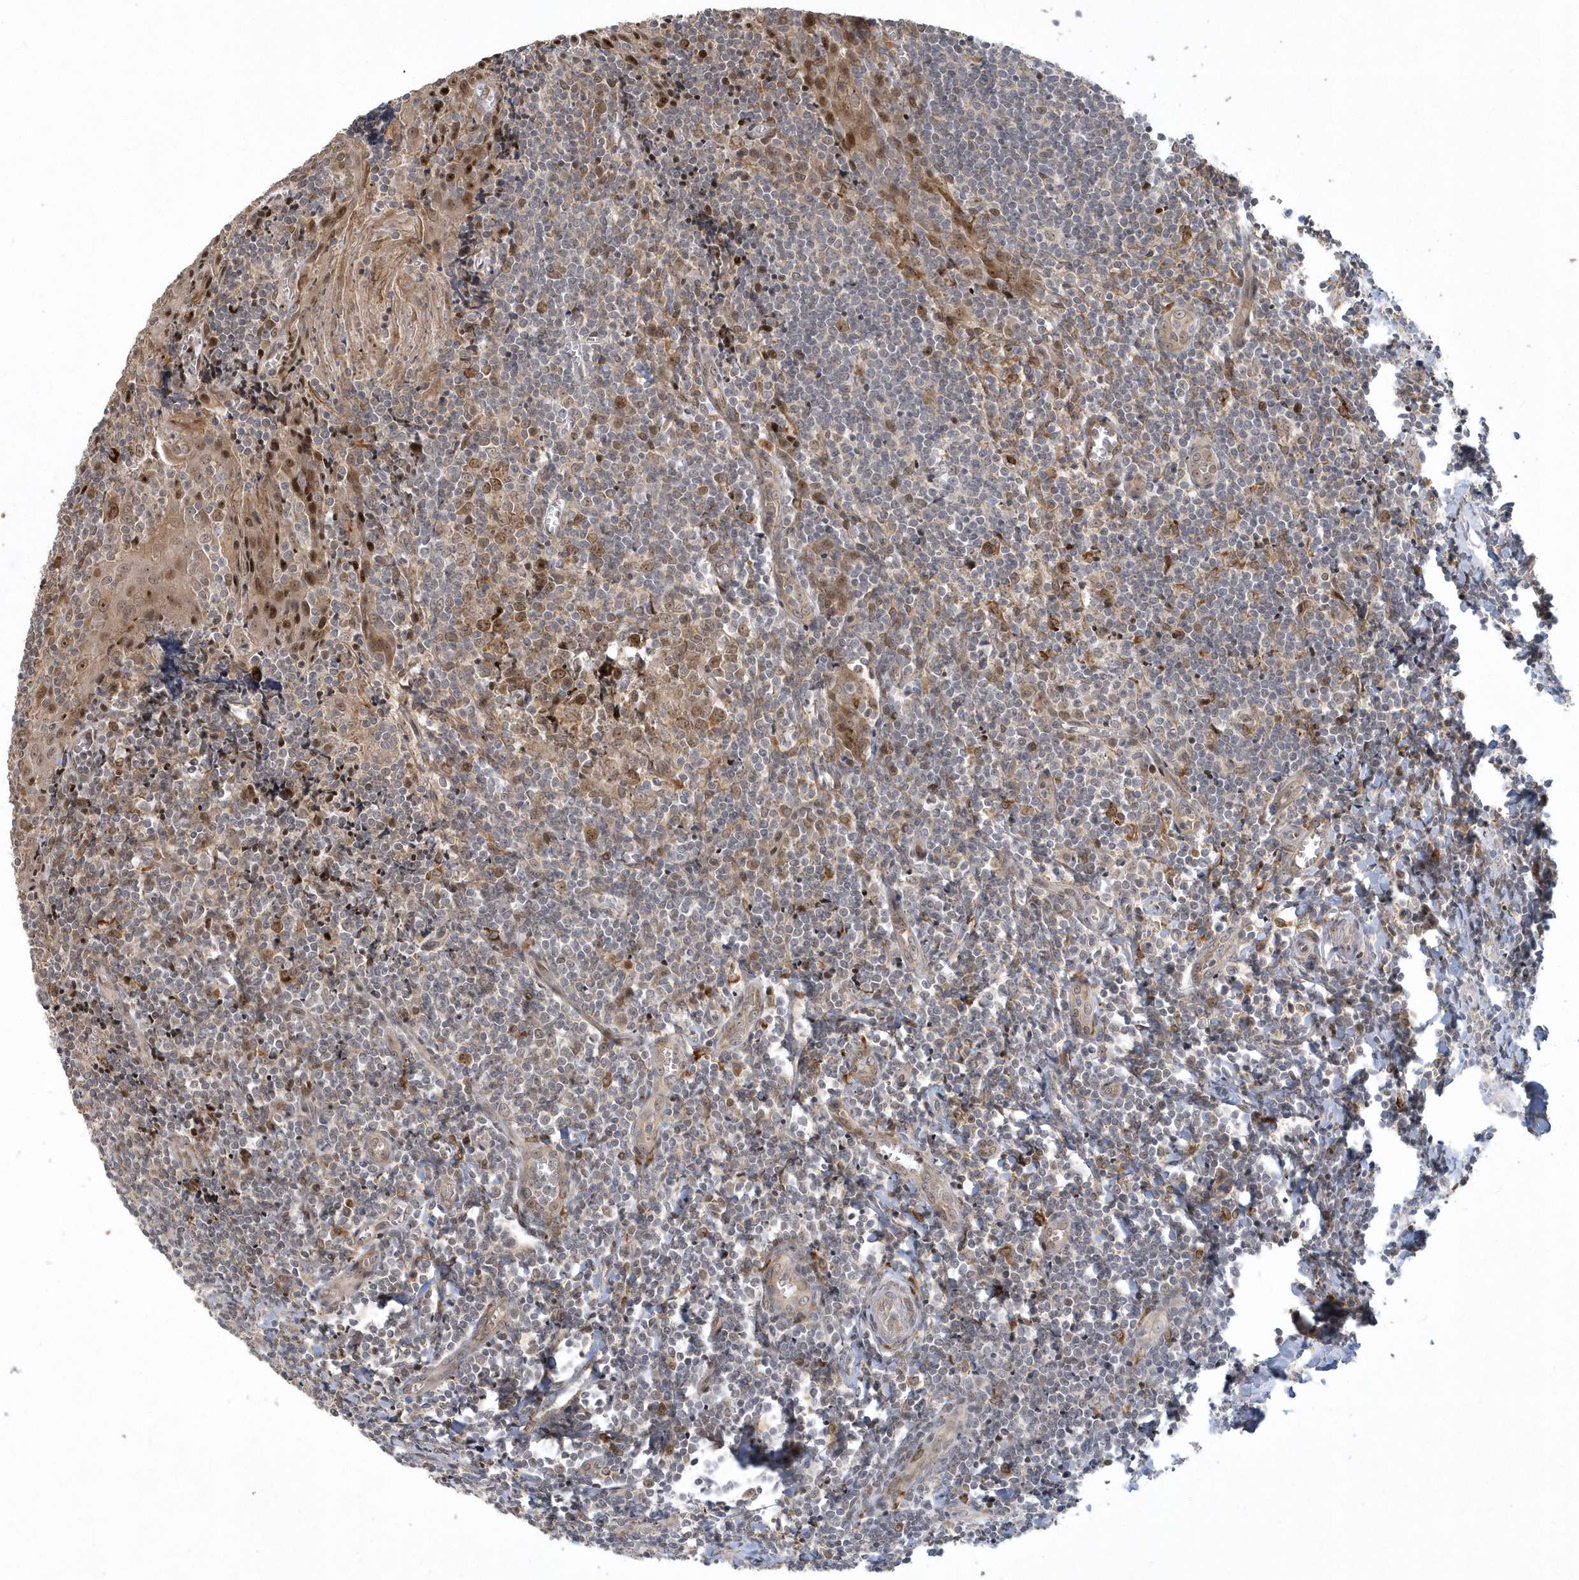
{"staining": {"intensity": "moderate", "quantity": "25%-75%", "location": "cytoplasmic/membranous,nuclear"}, "tissue": "tonsil", "cell_type": "Germinal center cells", "image_type": "normal", "snomed": [{"axis": "morphology", "description": "Normal tissue, NOS"}, {"axis": "topography", "description": "Tonsil"}], "caption": "Immunohistochemical staining of unremarkable human tonsil demonstrates moderate cytoplasmic/membranous,nuclear protein positivity in about 25%-75% of germinal center cells.", "gene": "TRAIP", "patient": {"sex": "male", "age": 27}}